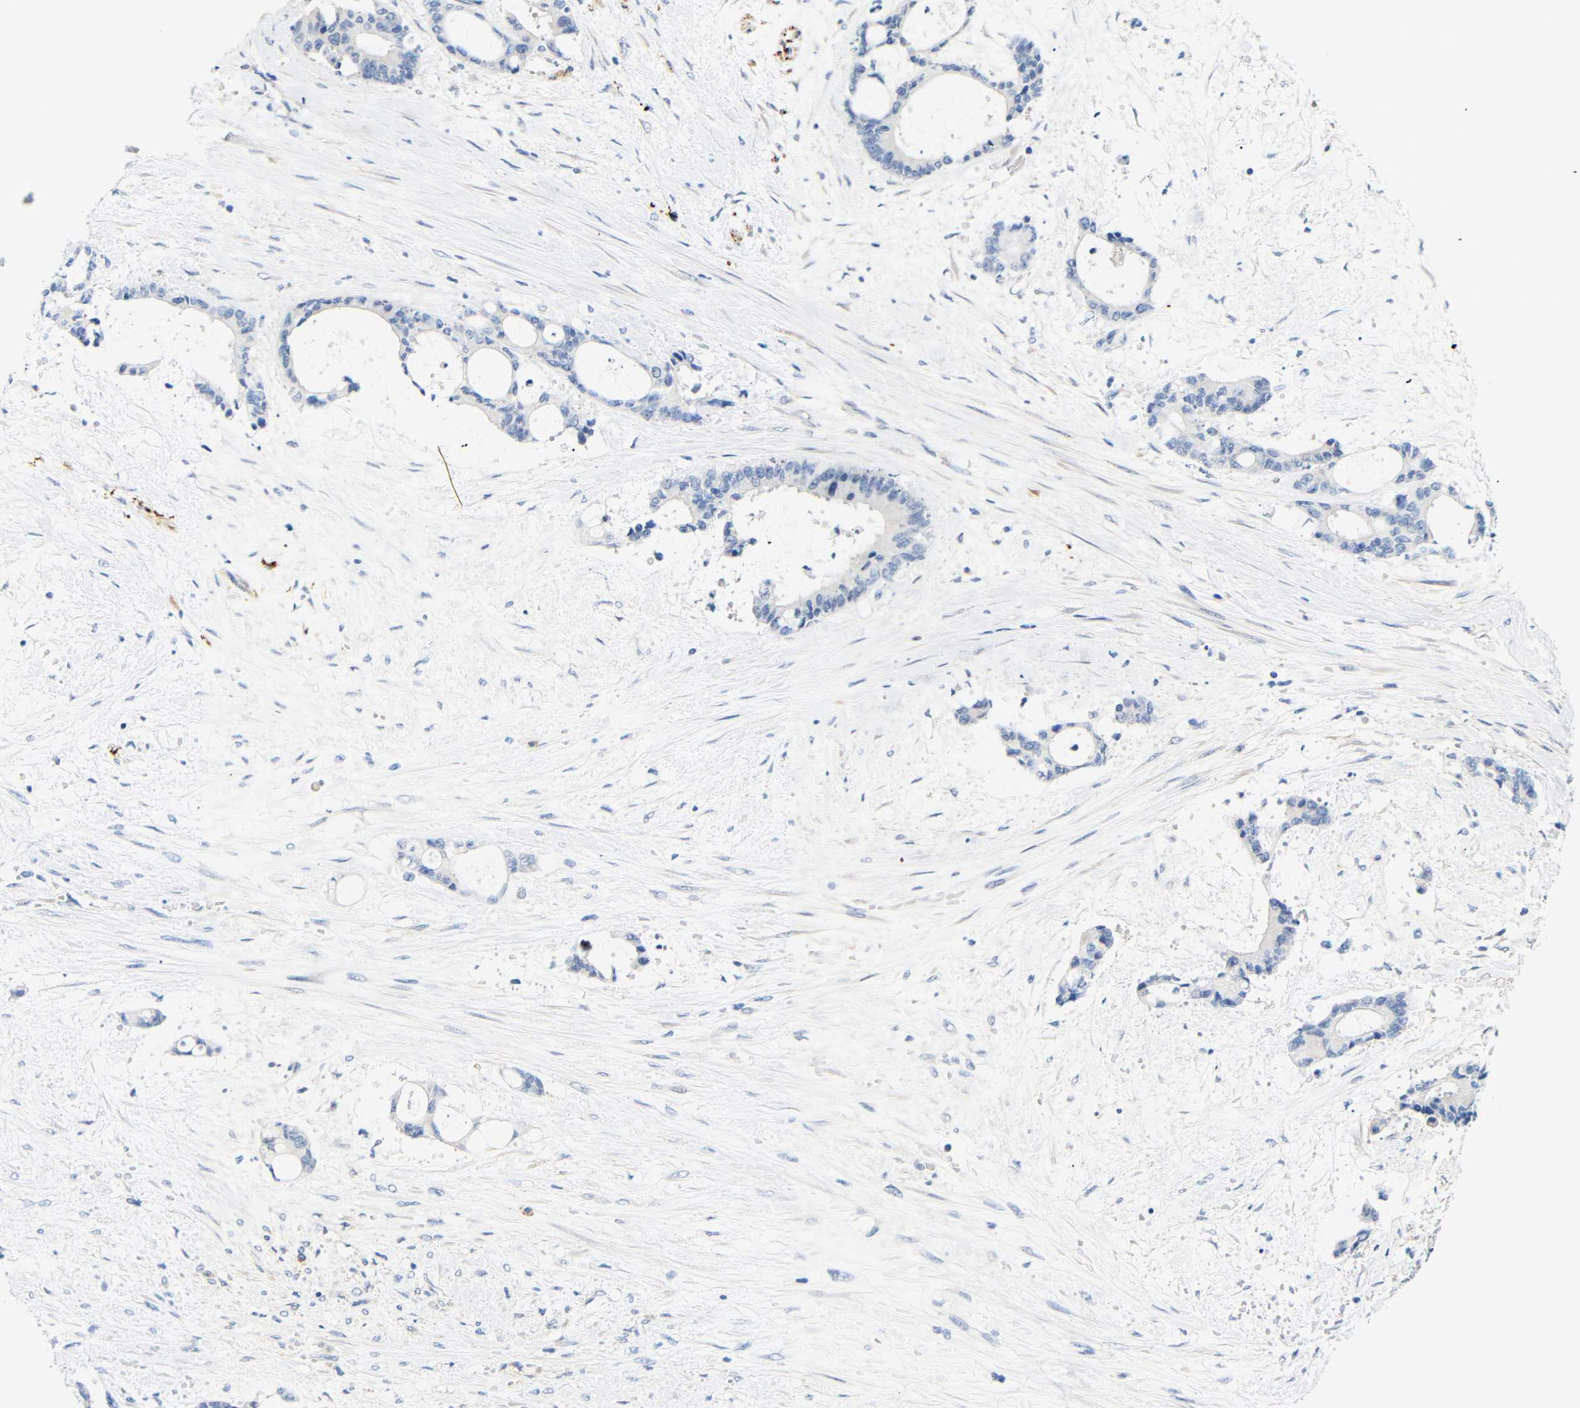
{"staining": {"intensity": "negative", "quantity": "none", "location": "none"}, "tissue": "liver cancer", "cell_type": "Tumor cells", "image_type": "cancer", "snomed": [{"axis": "morphology", "description": "Normal tissue, NOS"}, {"axis": "morphology", "description": "Cholangiocarcinoma"}, {"axis": "topography", "description": "Liver"}, {"axis": "topography", "description": "Peripheral nerve tissue"}], "caption": "Micrograph shows no protein positivity in tumor cells of cholangiocarcinoma (liver) tissue.", "gene": "STMN3", "patient": {"sex": "female", "age": 73}}